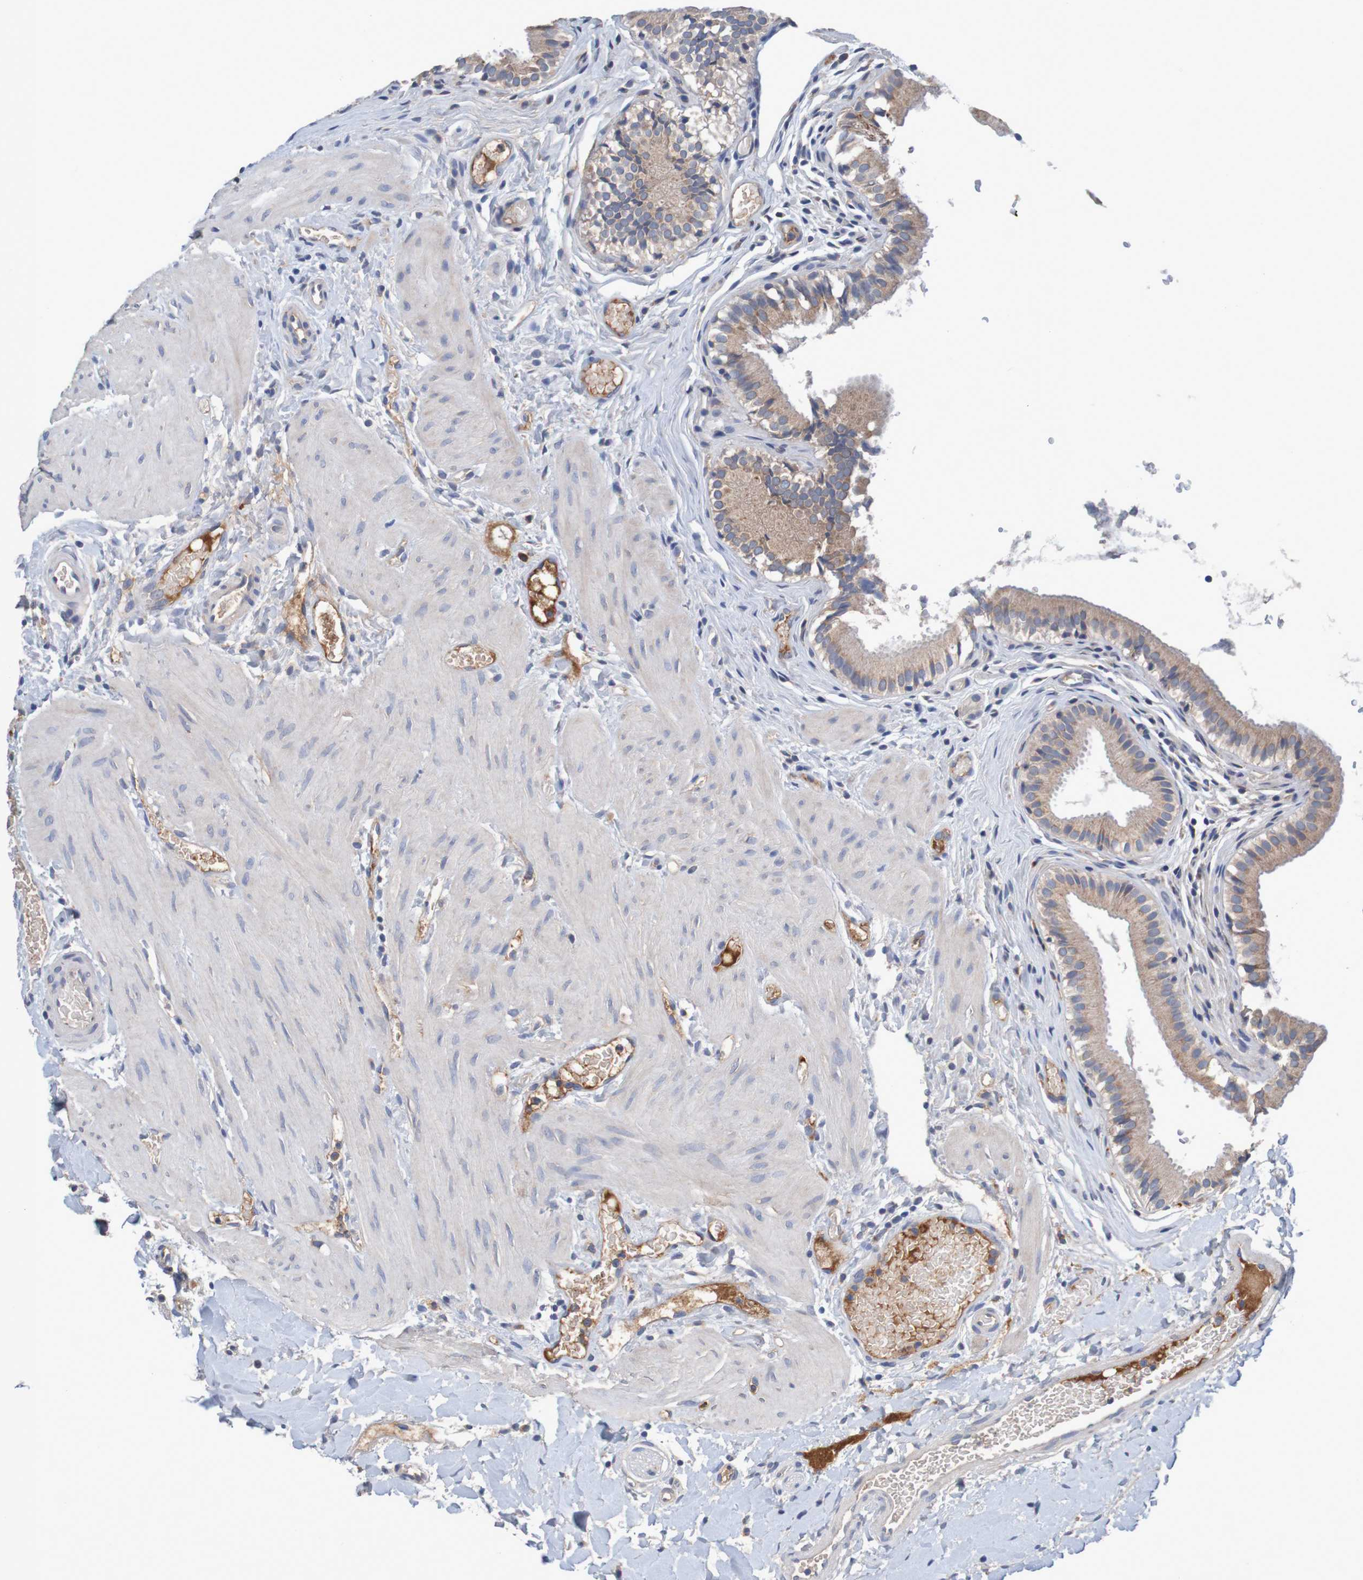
{"staining": {"intensity": "moderate", "quantity": "25%-75%", "location": "cytoplasmic/membranous"}, "tissue": "gallbladder", "cell_type": "Glandular cells", "image_type": "normal", "snomed": [{"axis": "morphology", "description": "Normal tissue, NOS"}, {"axis": "topography", "description": "Gallbladder"}], "caption": "IHC image of normal gallbladder stained for a protein (brown), which reveals medium levels of moderate cytoplasmic/membranous positivity in approximately 25%-75% of glandular cells.", "gene": "LTA", "patient": {"sex": "female", "age": 26}}